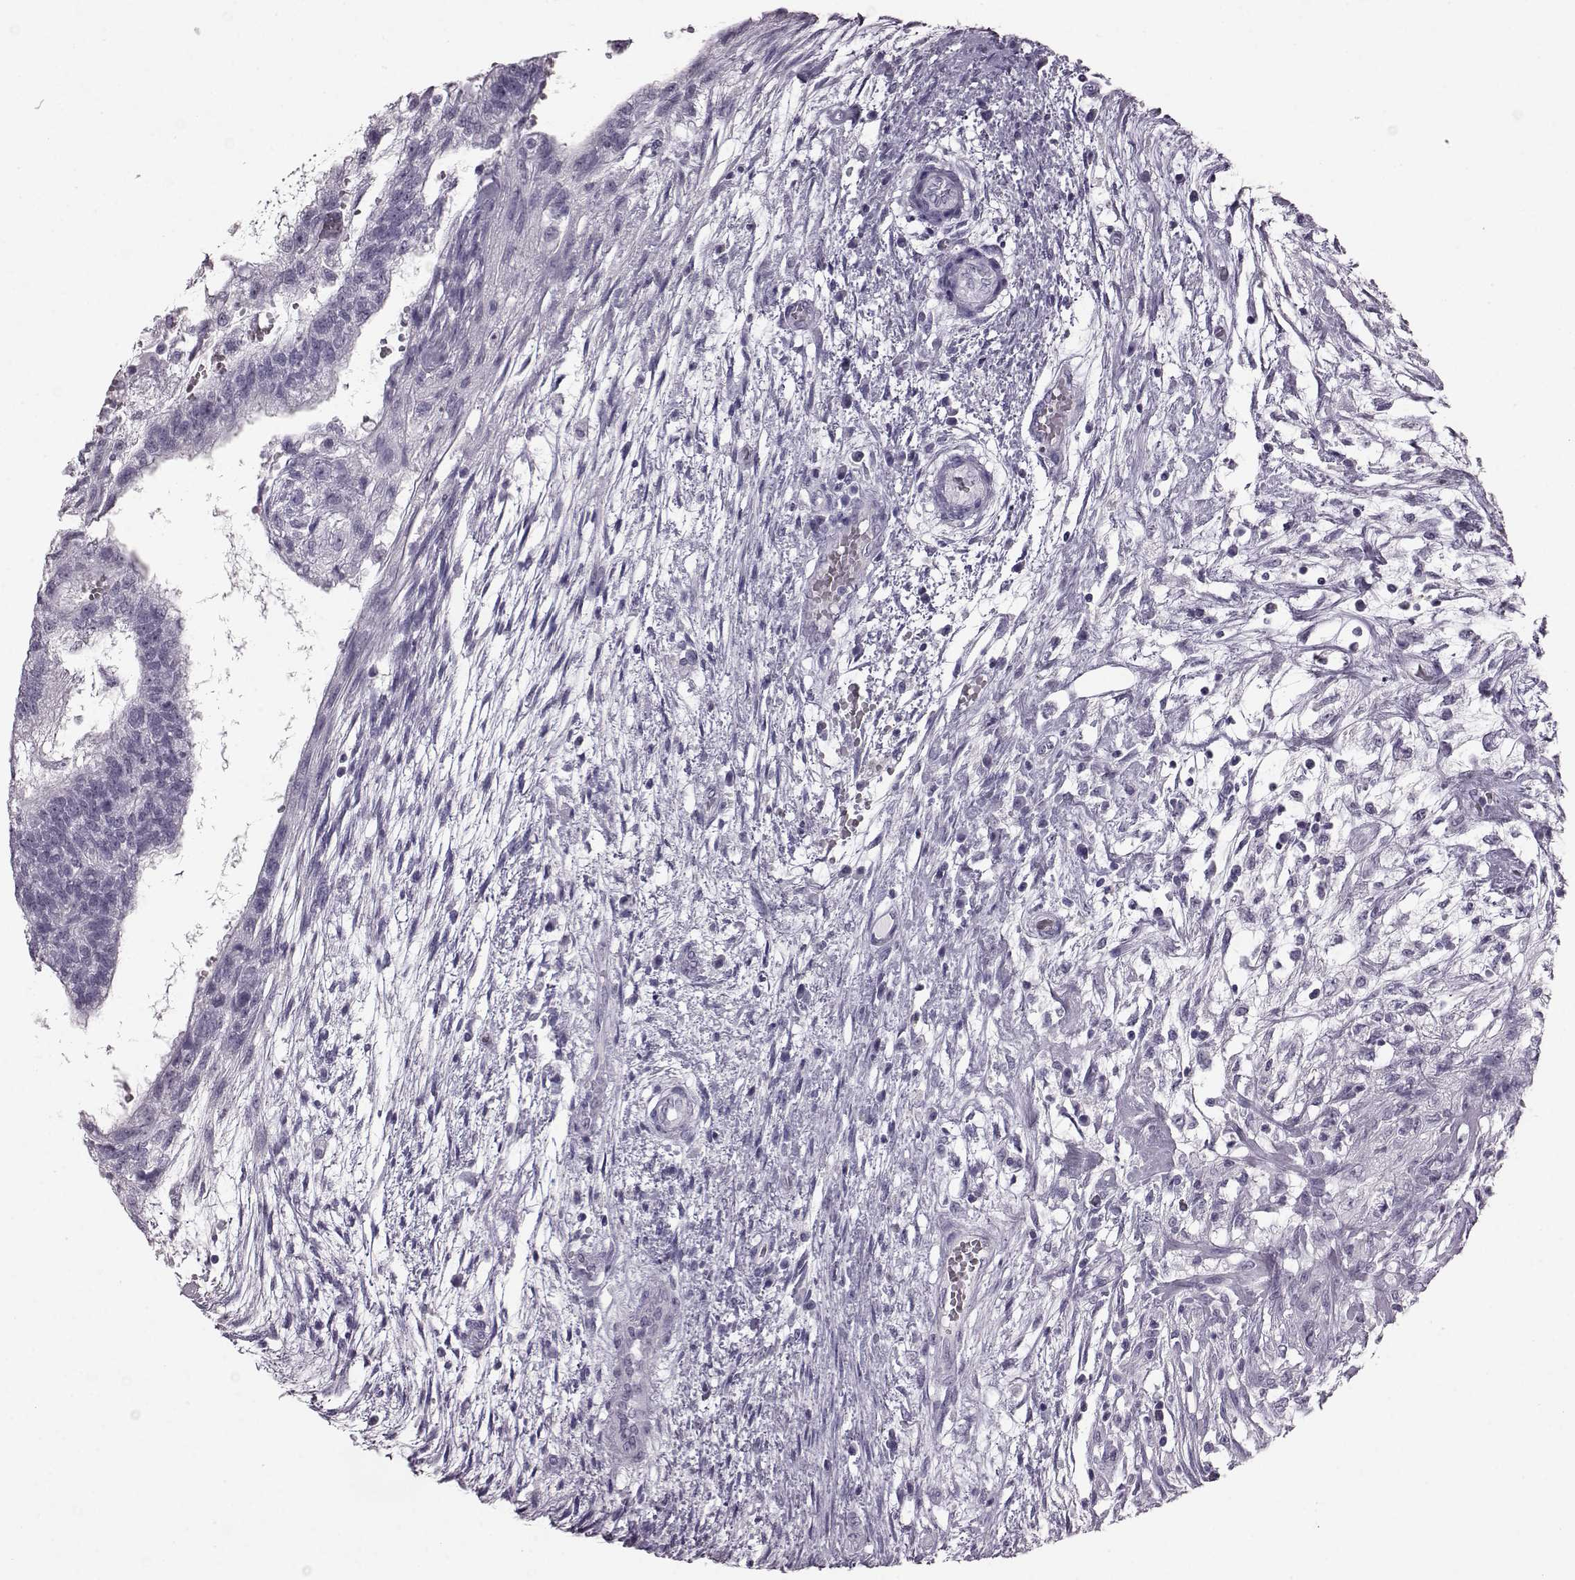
{"staining": {"intensity": "negative", "quantity": "none", "location": "none"}, "tissue": "testis cancer", "cell_type": "Tumor cells", "image_type": "cancer", "snomed": [{"axis": "morphology", "description": "Normal tissue, NOS"}, {"axis": "morphology", "description": "Carcinoma, Embryonal, NOS"}, {"axis": "topography", "description": "Testis"}, {"axis": "topography", "description": "Epididymis"}], "caption": "IHC micrograph of neoplastic tissue: testis cancer (embryonal carcinoma) stained with DAB reveals no significant protein positivity in tumor cells.", "gene": "AIPL1", "patient": {"sex": "male", "age": 32}}